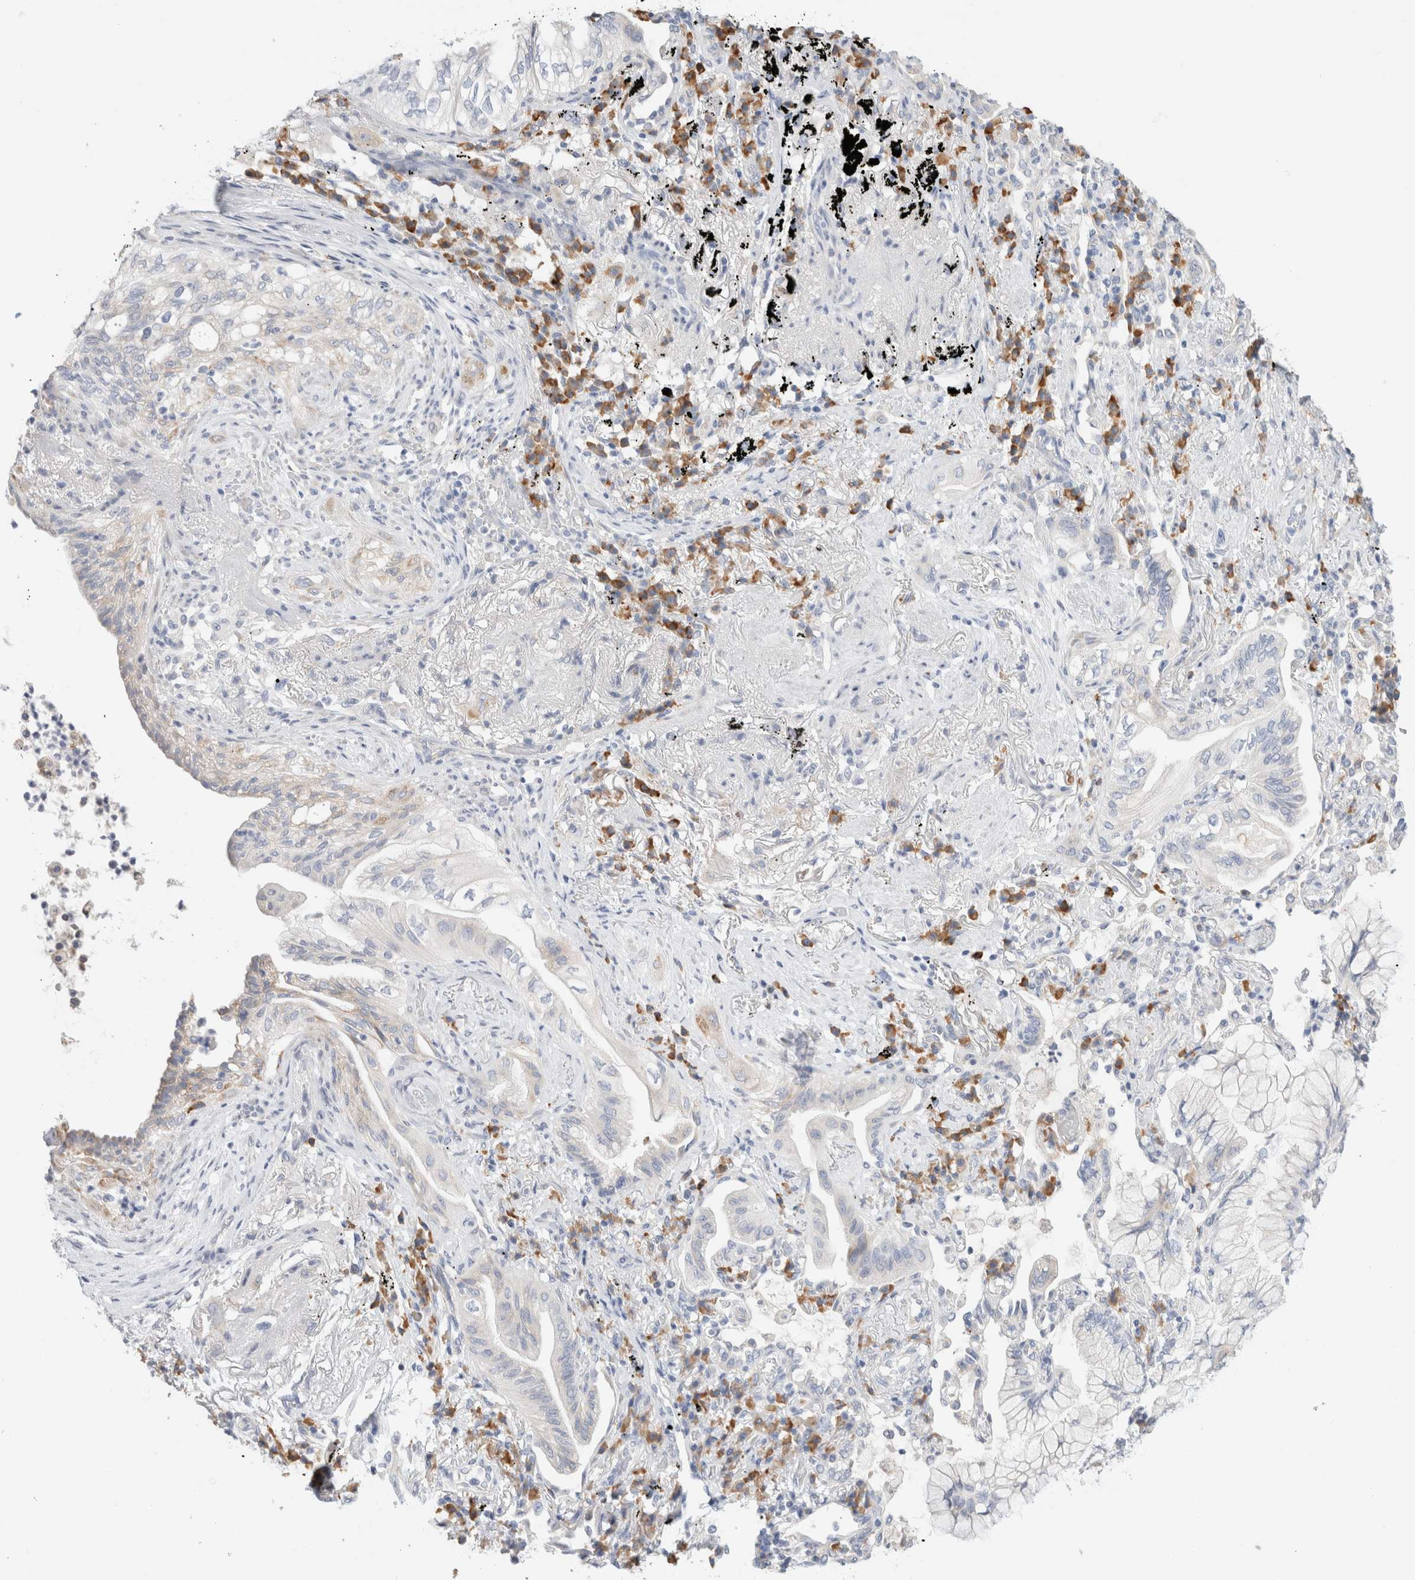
{"staining": {"intensity": "negative", "quantity": "none", "location": "none"}, "tissue": "lung cancer", "cell_type": "Tumor cells", "image_type": "cancer", "snomed": [{"axis": "morphology", "description": "Adenocarcinoma, NOS"}, {"axis": "topography", "description": "Lung"}], "caption": "The histopathology image exhibits no staining of tumor cells in lung adenocarcinoma.", "gene": "CSK", "patient": {"sex": "female", "age": 70}}